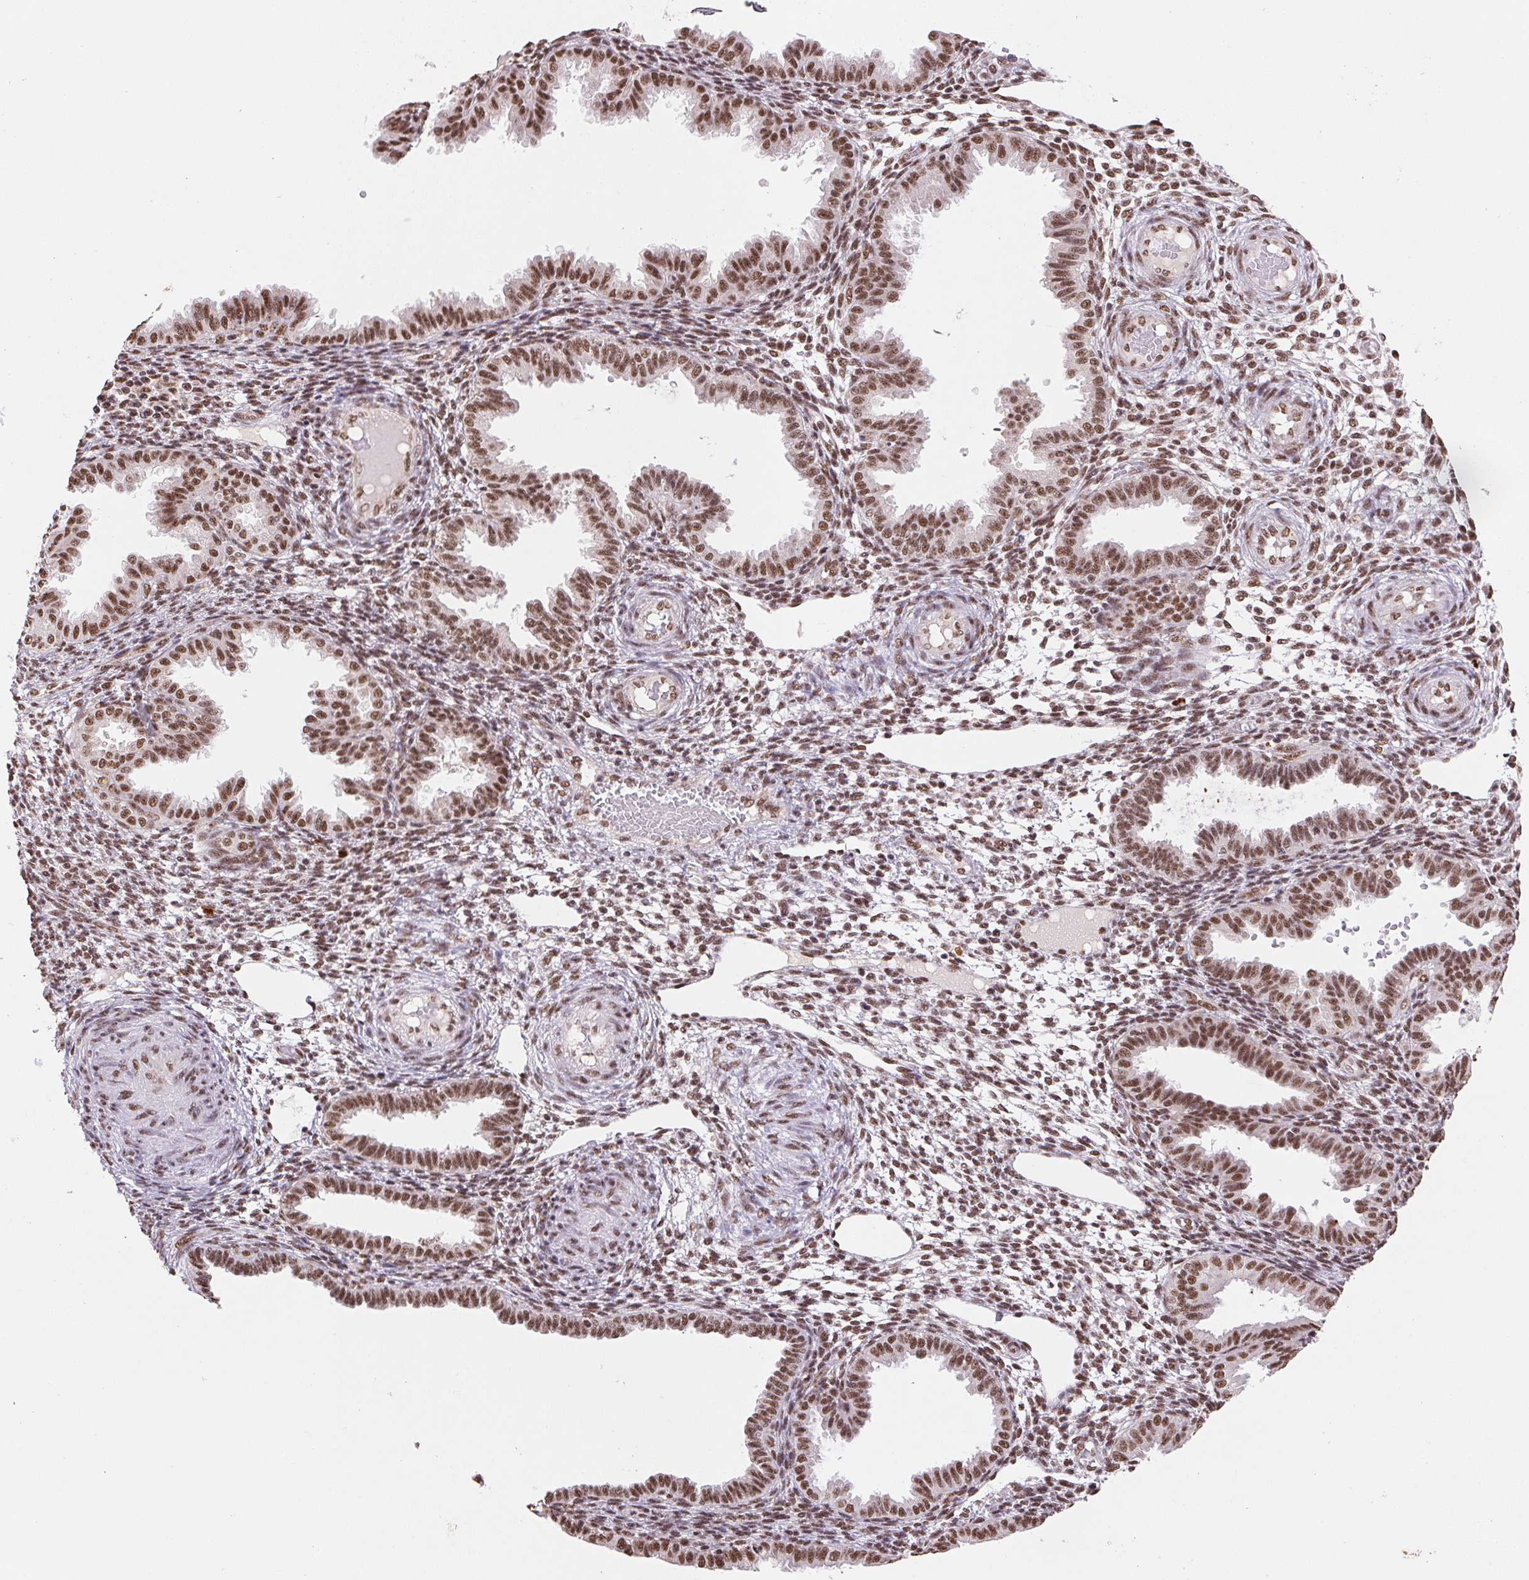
{"staining": {"intensity": "moderate", "quantity": ">75%", "location": "nuclear"}, "tissue": "endometrium", "cell_type": "Cells in endometrial stroma", "image_type": "normal", "snomed": [{"axis": "morphology", "description": "Normal tissue, NOS"}, {"axis": "topography", "description": "Endometrium"}], "caption": "The photomicrograph shows a brown stain indicating the presence of a protein in the nuclear of cells in endometrial stroma in endometrium. (Brightfield microscopy of DAB IHC at high magnification).", "gene": "SNRPG", "patient": {"sex": "female", "age": 33}}